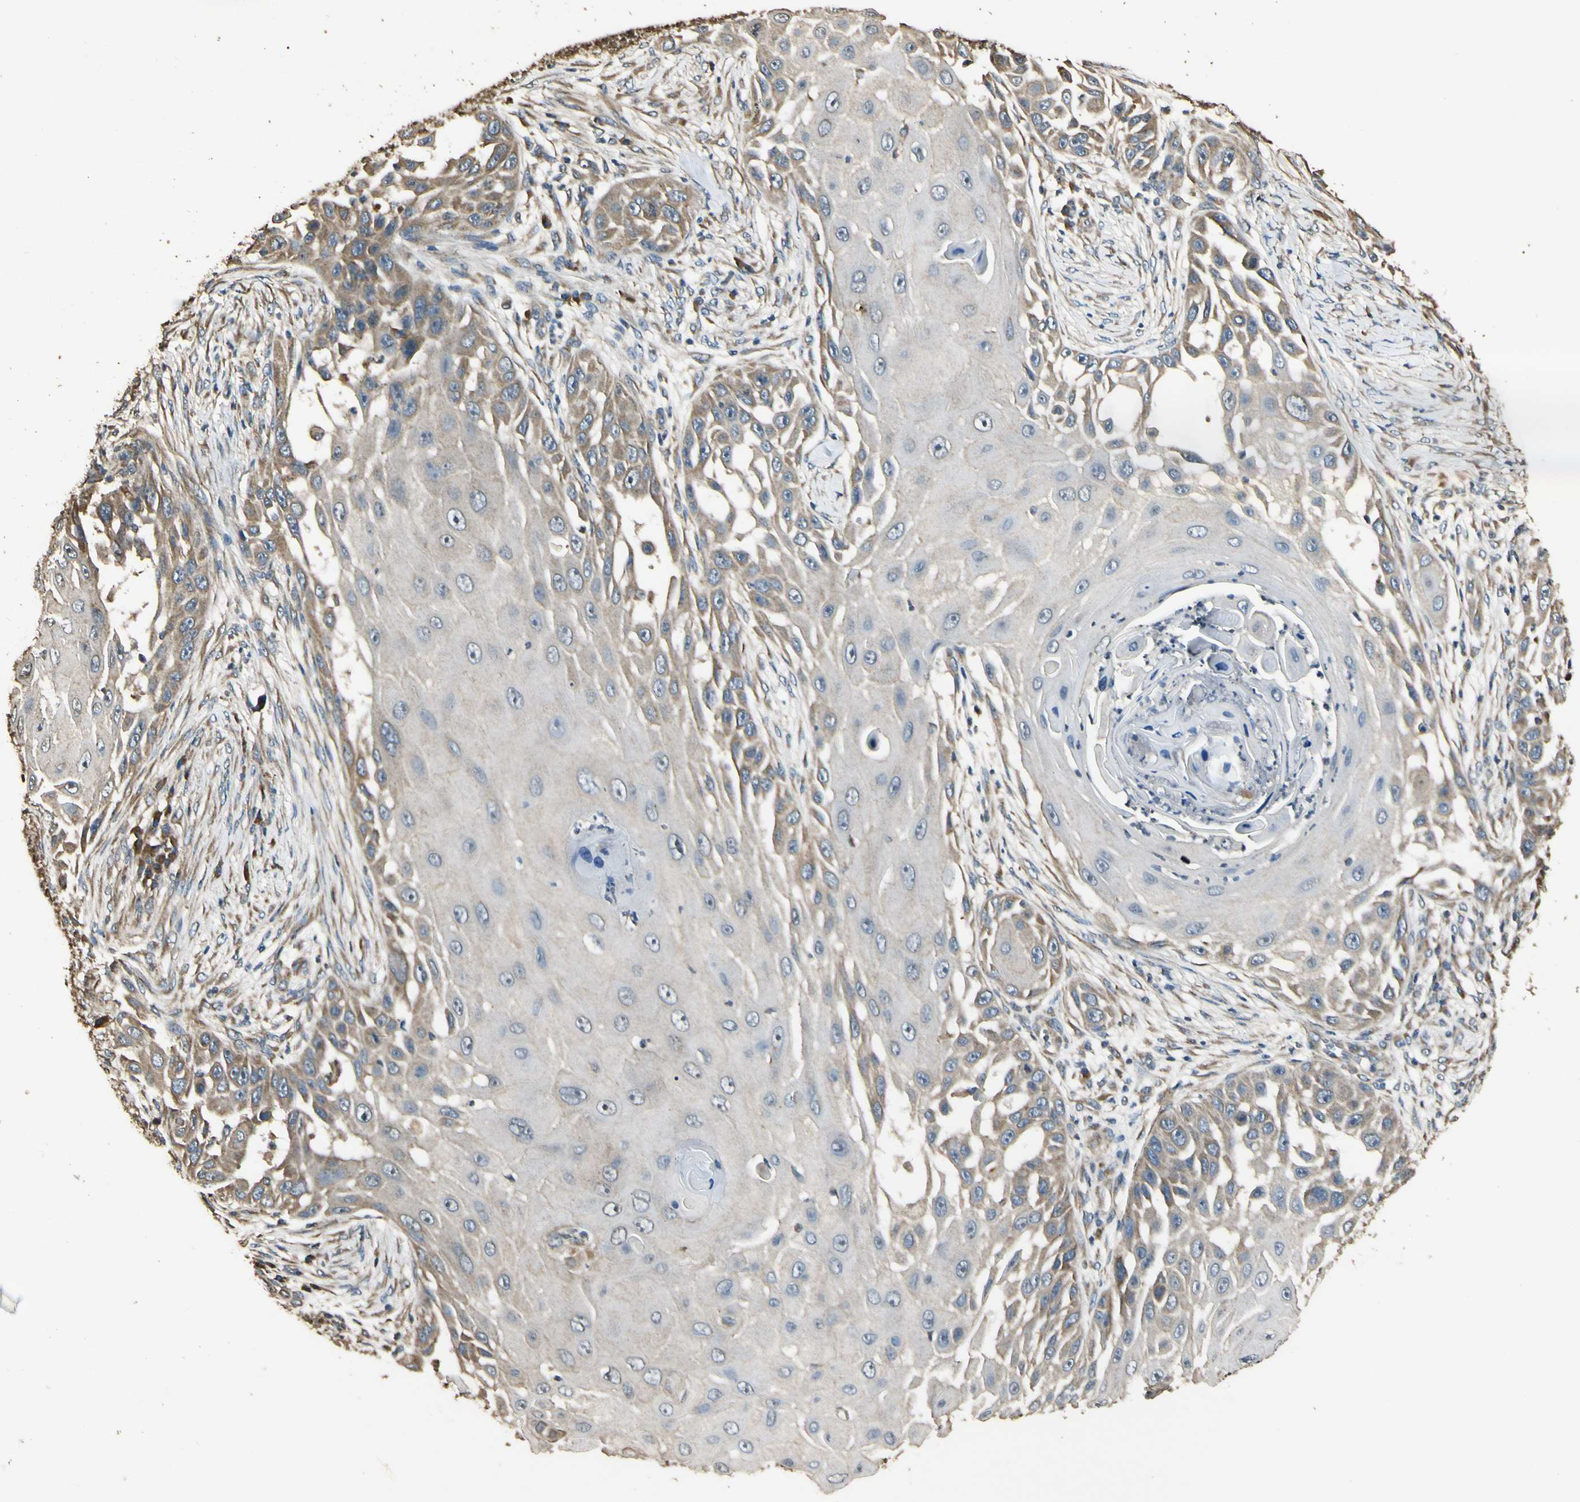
{"staining": {"intensity": "moderate", "quantity": "25%-75%", "location": "cytoplasmic/membranous"}, "tissue": "skin cancer", "cell_type": "Tumor cells", "image_type": "cancer", "snomed": [{"axis": "morphology", "description": "Squamous cell carcinoma, NOS"}, {"axis": "topography", "description": "Skin"}], "caption": "Immunohistochemical staining of human squamous cell carcinoma (skin) displays moderate cytoplasmic/membranous protein expression in about 25%-75% of tumor cells. Using DAB (brown) and hematoxylin (blue) stains, captured at high magnification using brightfield microscopy.", "gene": "STX18", "patient": {"sex": "female", "age": 44}}